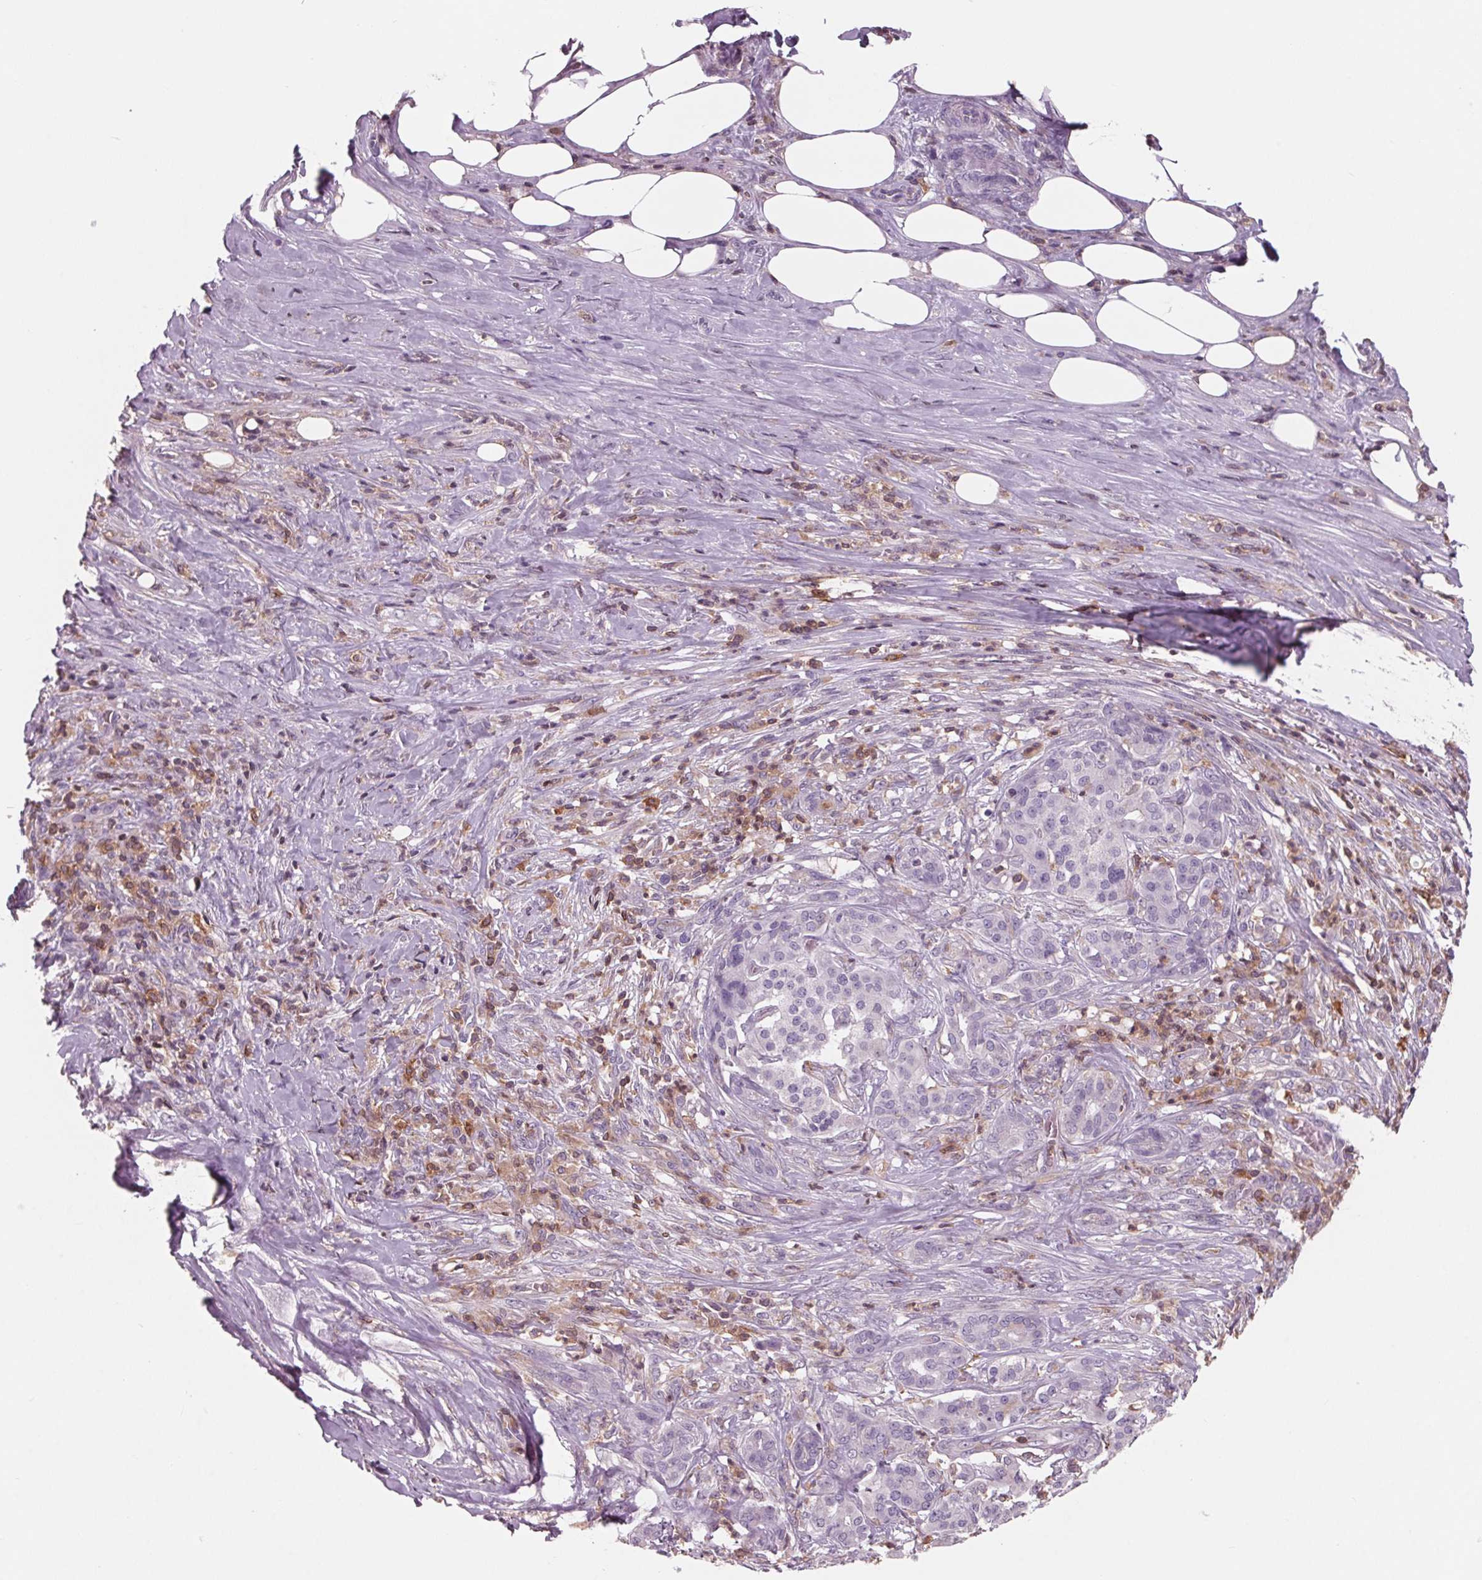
{"staining": {"intensity": "negative", "quantity": "none", "location": "none"}, "tissue": "pancreatic cancer", "cell_type": "Tumor cells", "image_type": "cancer", "snomed": [{"axis": "morphology", "description": "Normal tissue, NOS"}, {"axis": "morphology", "description": "Inflammation, NOS"}, {"axis": "morphology", "description": "Adenocarcinoma, NOS"}, {"axis": "topography", "description": "Pancreas"}], "caption": "A photomicrograph of pancreatic adenocarcinoma stained for a protein shows no brown staining in tumor cells.", "gene": "ARHGAP25", "patient": {"sex": "male", "age": 57}}